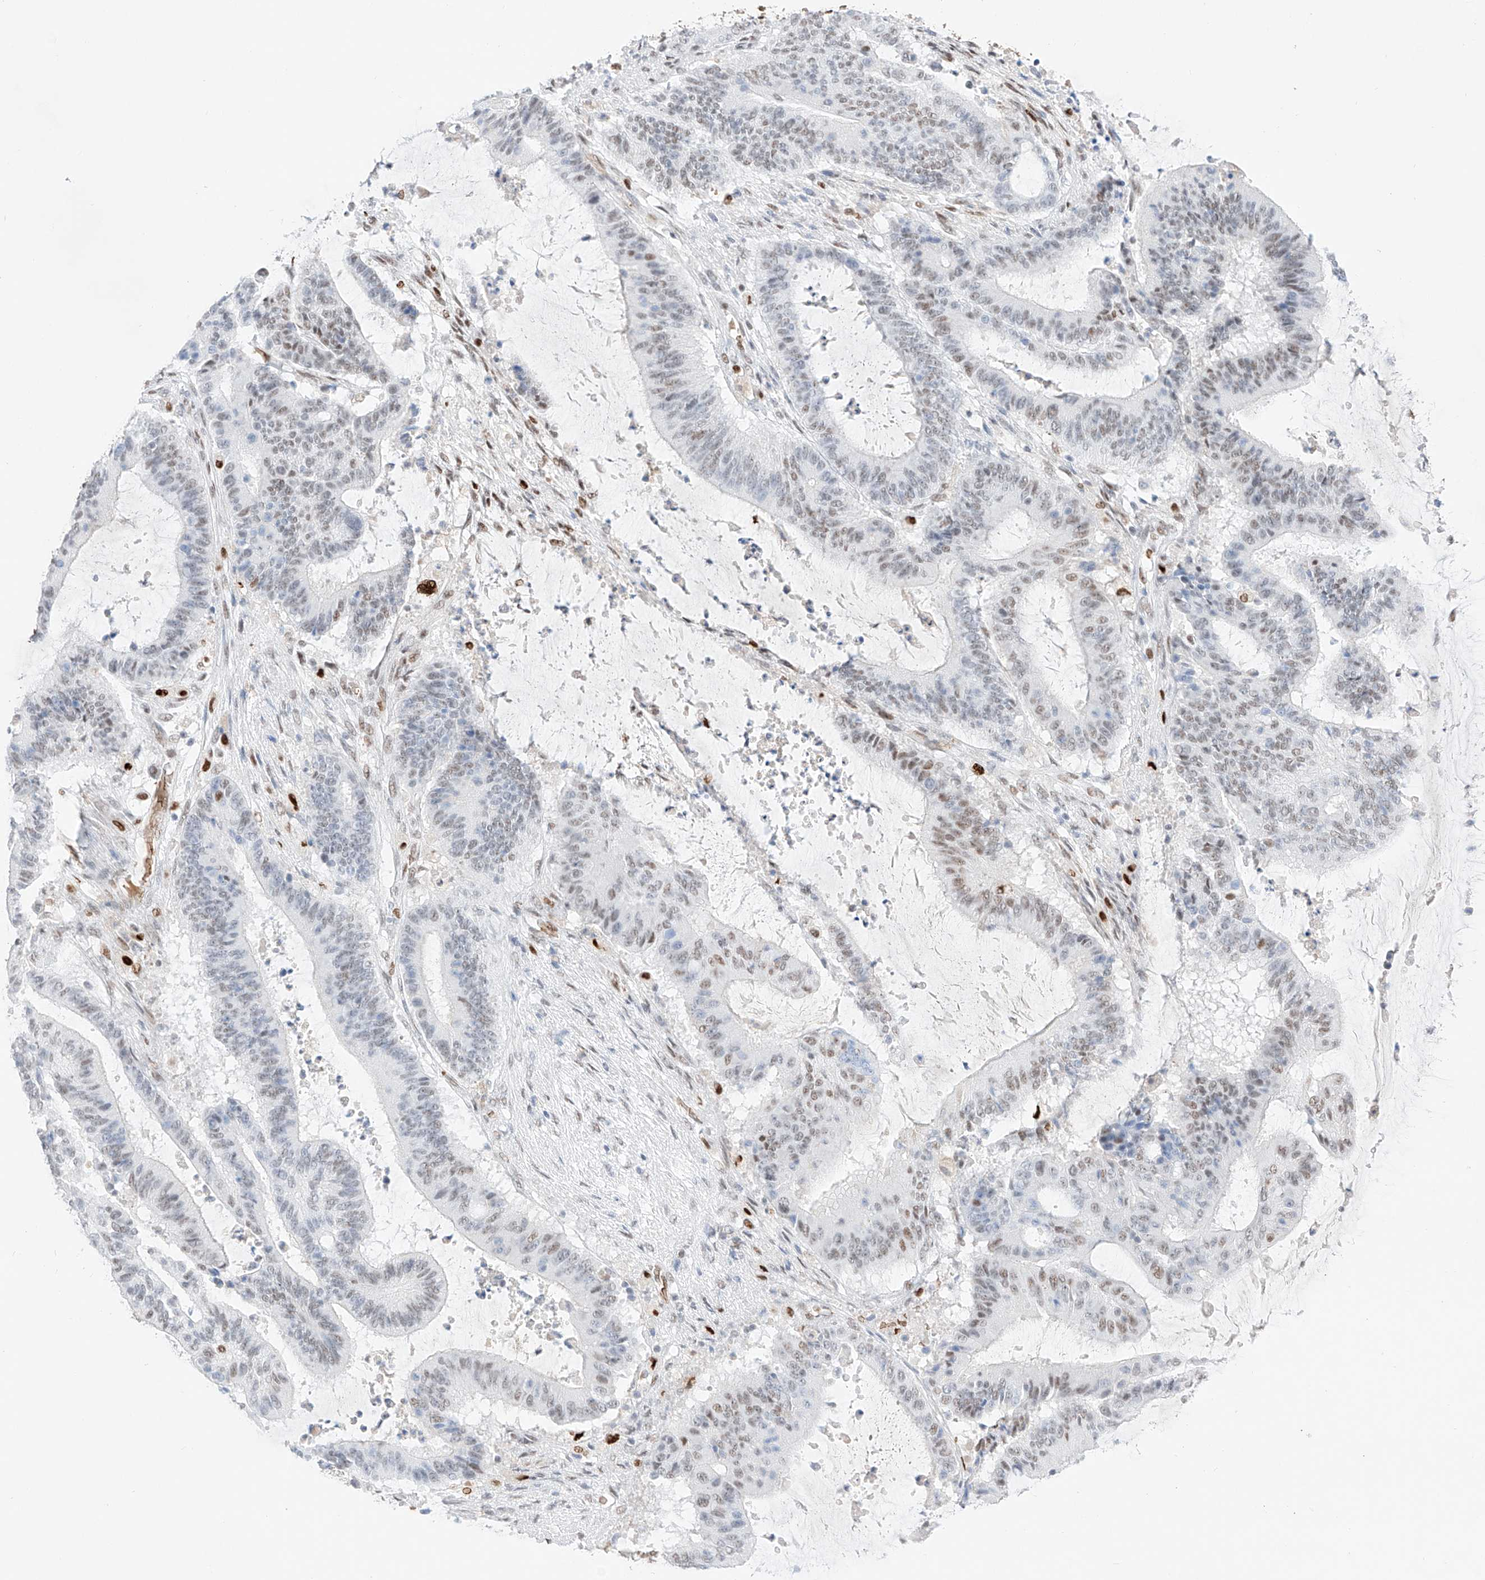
{"staining": {"intensity": "moderate", "quantity": "<25%", "location": "nuclear"}, "tissue": "liver cancer", "cell_type": "Tumor cells", "image_type": "cancer", "snomed": [{"axis": "morphology", "description": "Normal tissue, NOS"}, {"axis": "morphology", "description": "Cholangiocarcinoma"}, {"axis": "topography", "description": "Liver"}, {"axis": "topography", "description": "Peripheral nerve tissue"}], "caption": "Immunohistochemistry (IHC) photomicrograph of human liver cancer stained for a protein (brown), which exhibits low levels of moderate nuclear staining in about <25% of tumor cells.", "gene": "APIP", "patient": {"sex": "female", "age": 73}}